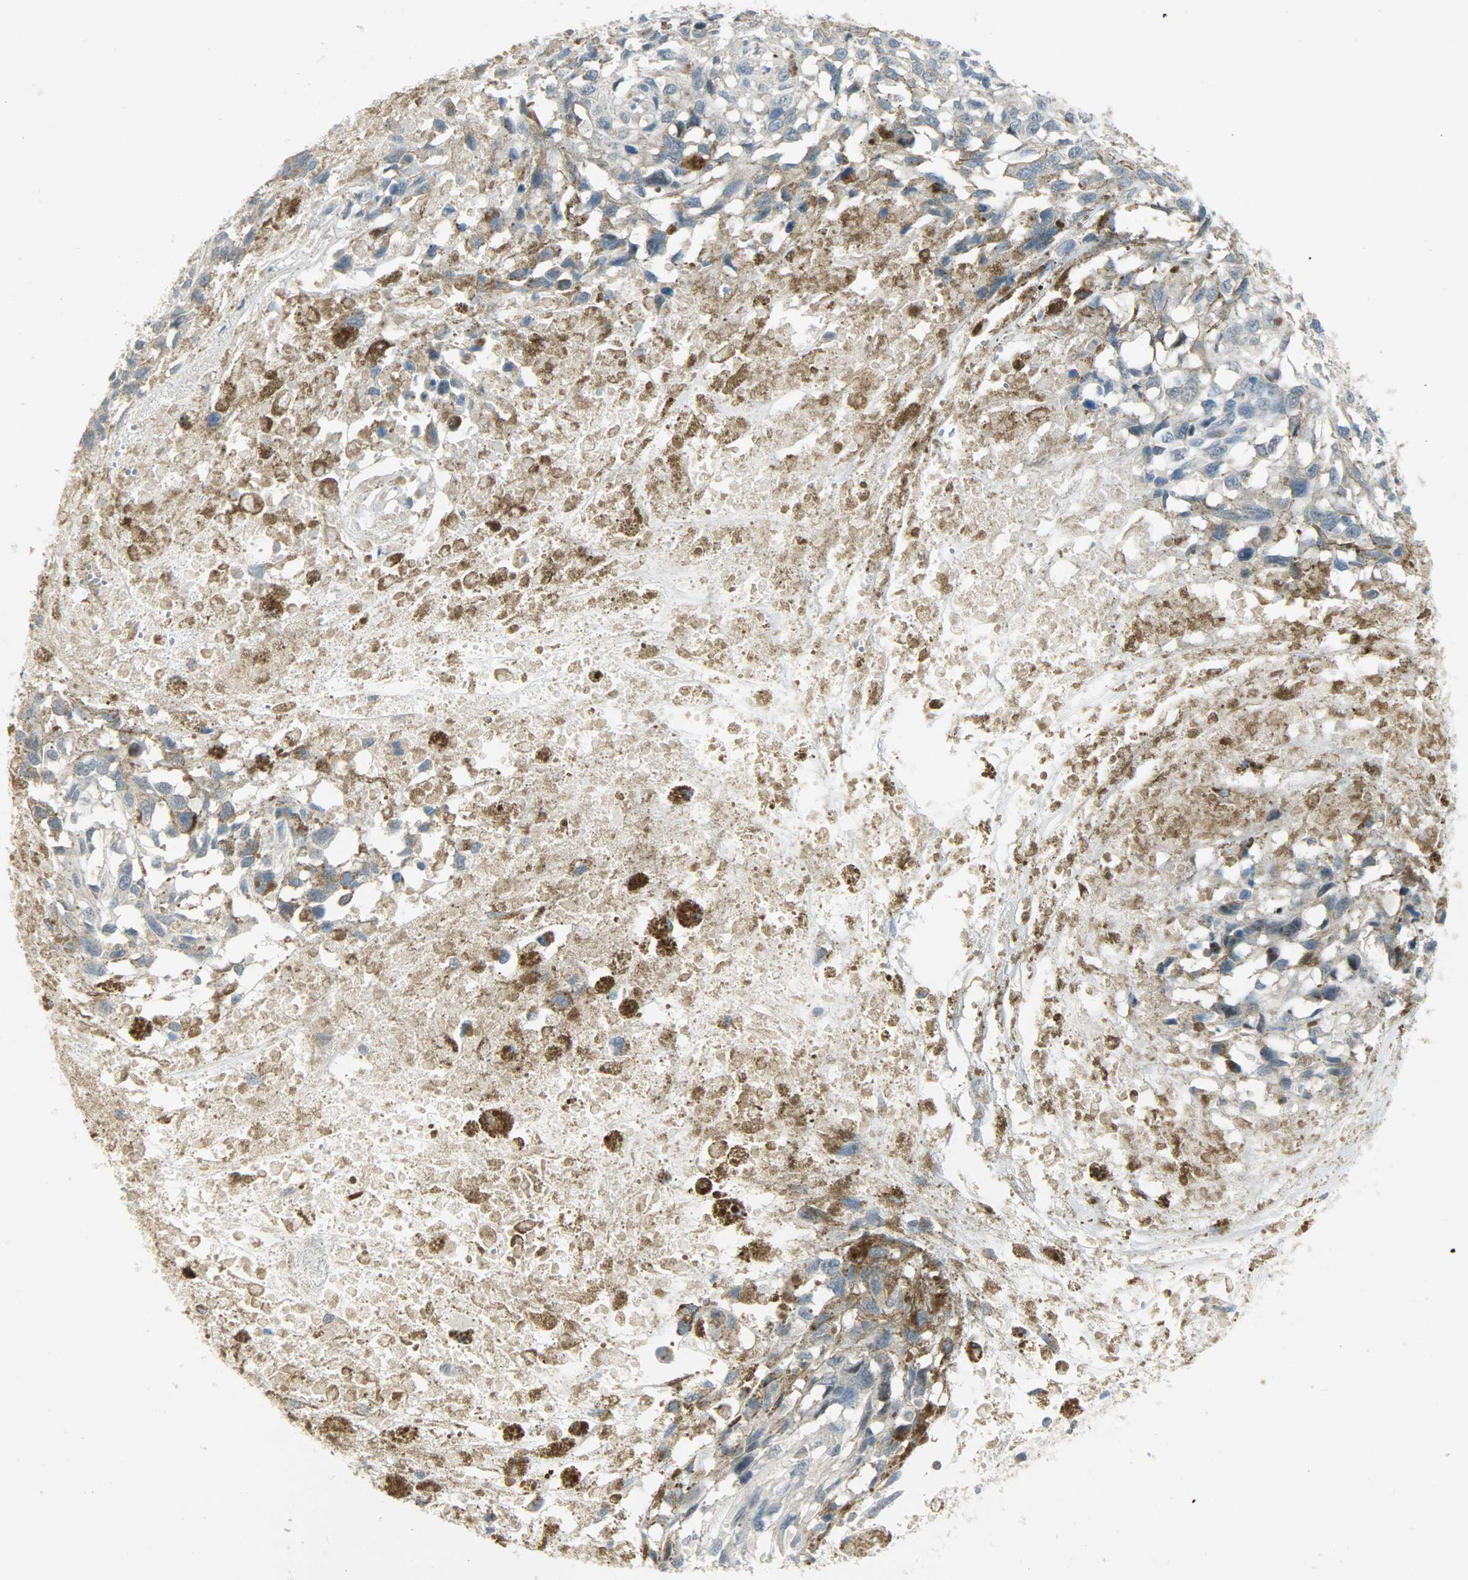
{"staining": {"intensity": "weak", "quantity": "25%-75%", "location": "cytoplasmic/membranous"}, "tissue": "melanoma", "cell_type": "Tumor cells", "image_type": "cancer", "snomed": [{"axis": "morphology", "description": "Malignant melanoma, Metastatic site"}, {"axis": "topography", "description": "Lymph node"}], "caption": "Immunohistochemistry of human melanoma exhibits low levels of weak cytoplasmic/membranous positivity in approximately 25%-75% of tumor cells. The staining was performed using DAB (3,3'-diaminobenzidine), with brown indicating positive protein expression. Nuclei are stained blue with hematoxylin.", "gene": "IL15", "patient": {"sex": "male", "age": 59}}